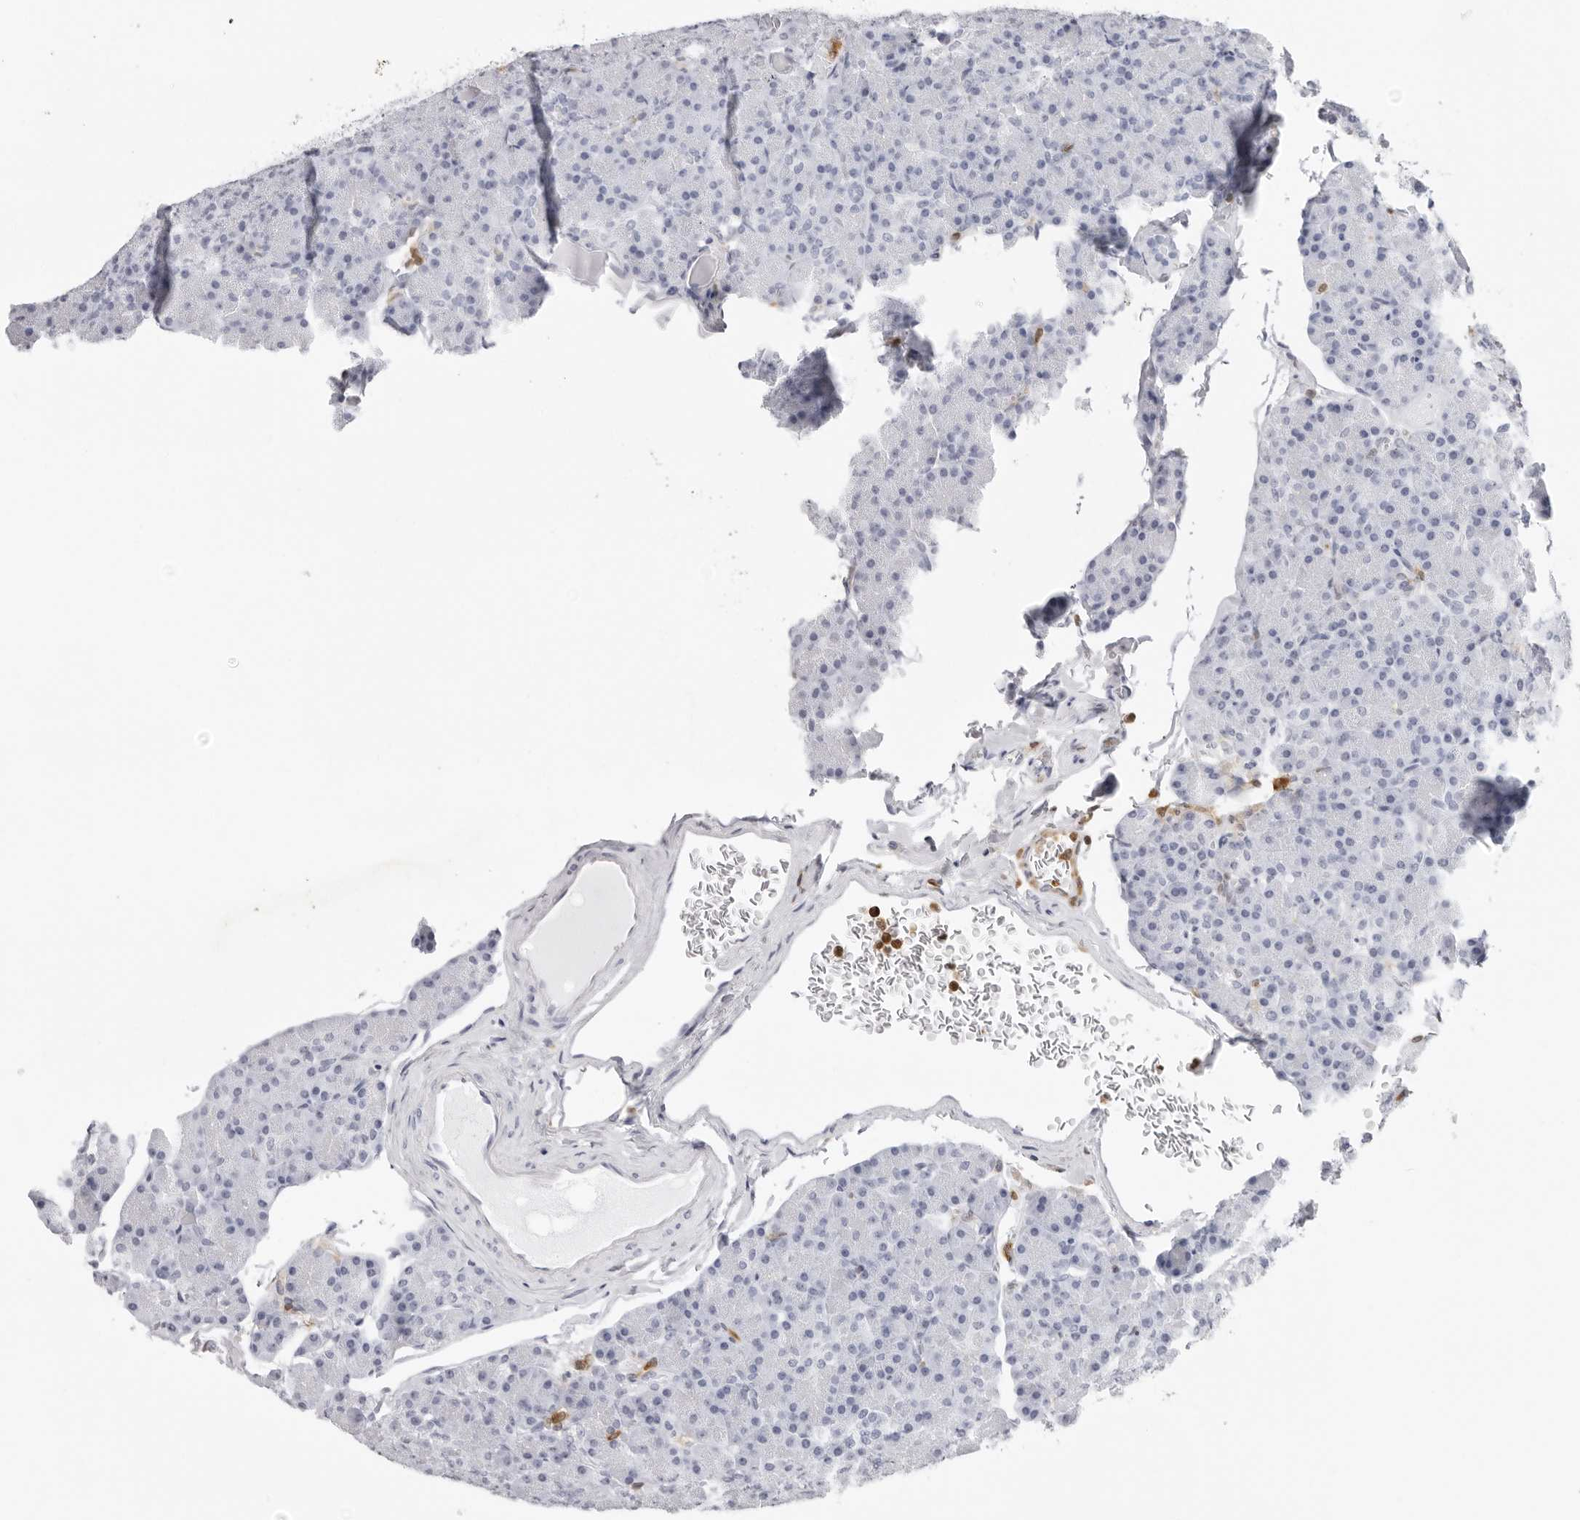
{"staining": {"intensity": "negative", "quantity": "none", "location": "none"}, "tissue": "pancreas", "cell_type": "Exocrine glandular cells", "image_type": "normal", "snomed": [{"axis": "morphology", "description": "Normal tissue, NOS"}, {"axis": "topography", "description": "Pancreas"}], "caption": "An immunohistochemistry photomicrograph of normal pancreas is shown. There is no staining in exocrine glandular cells of pancreas. Brightfield microscopy of immunohistochemistry (IHC) stained with DAB (3,3'-diaminobenzidine) (brown) and hematoxylin (blue), captured at high magnification.", "gene": "FMNL1", "patient": {"sex": "female", "age": 43}}